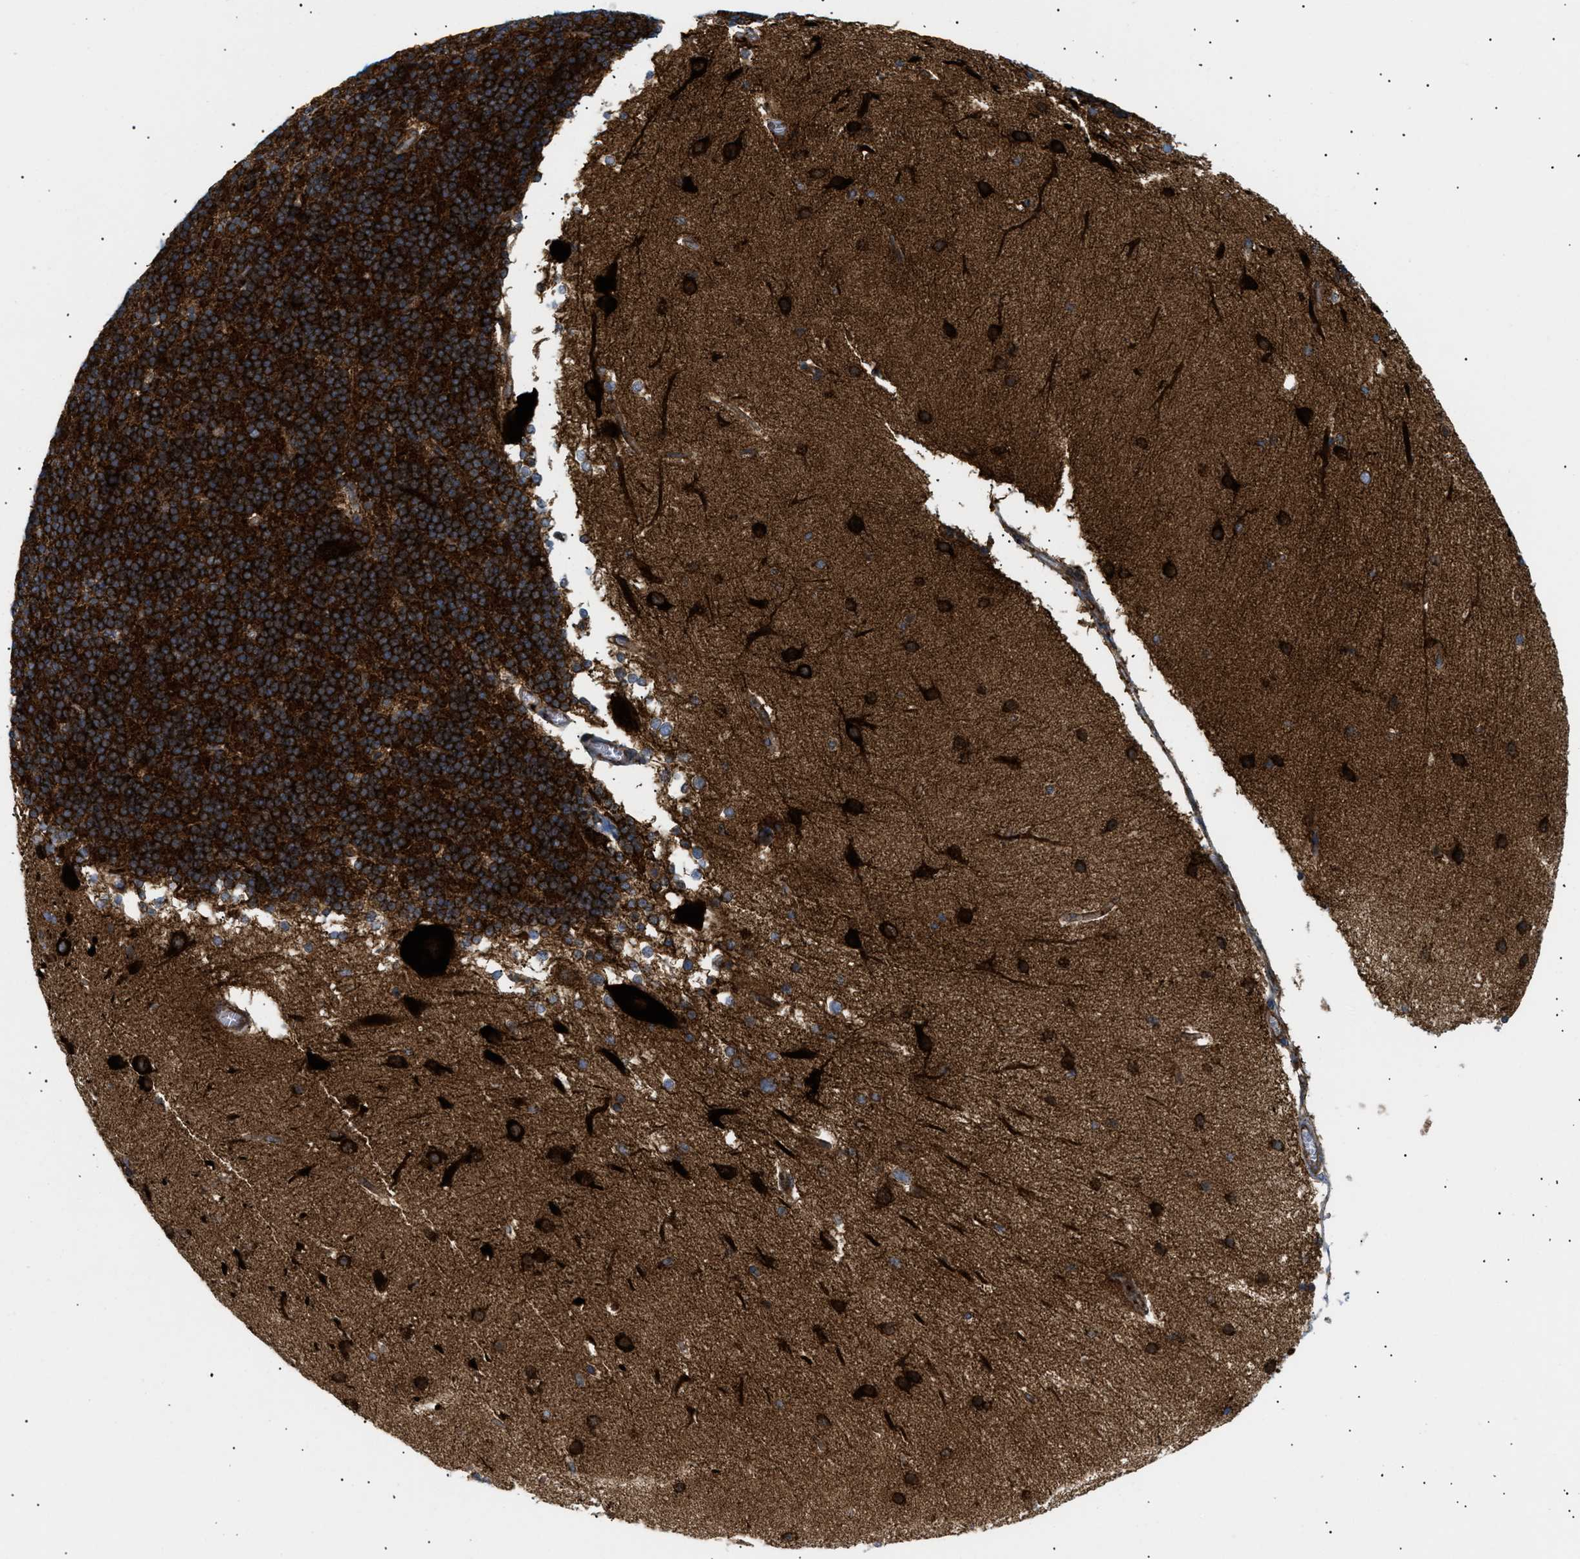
{"staining": {"intensity": "strong", "quantity": ">75%", "location": "cytoplasmic/membranous"}, "tissue": "cerebellum", "cell_type": "Cells in granular layer", "image_type": "normal", "snomed": [{"axis": "morphology", "description": "Normal tissue, NOS"}, {"axis": "topography", "description": "Cerebellum"}], "caption": "Immunohistochemistry (DAB (3,3'-diaminobenzidine)) staining of normal human cerebellum shows strong cytoplasmic/membranous protein staining in approximately >75% of cells in granular layer.", "gene": "DCTN4", "patient": {"sex": "female", "age": 19}}